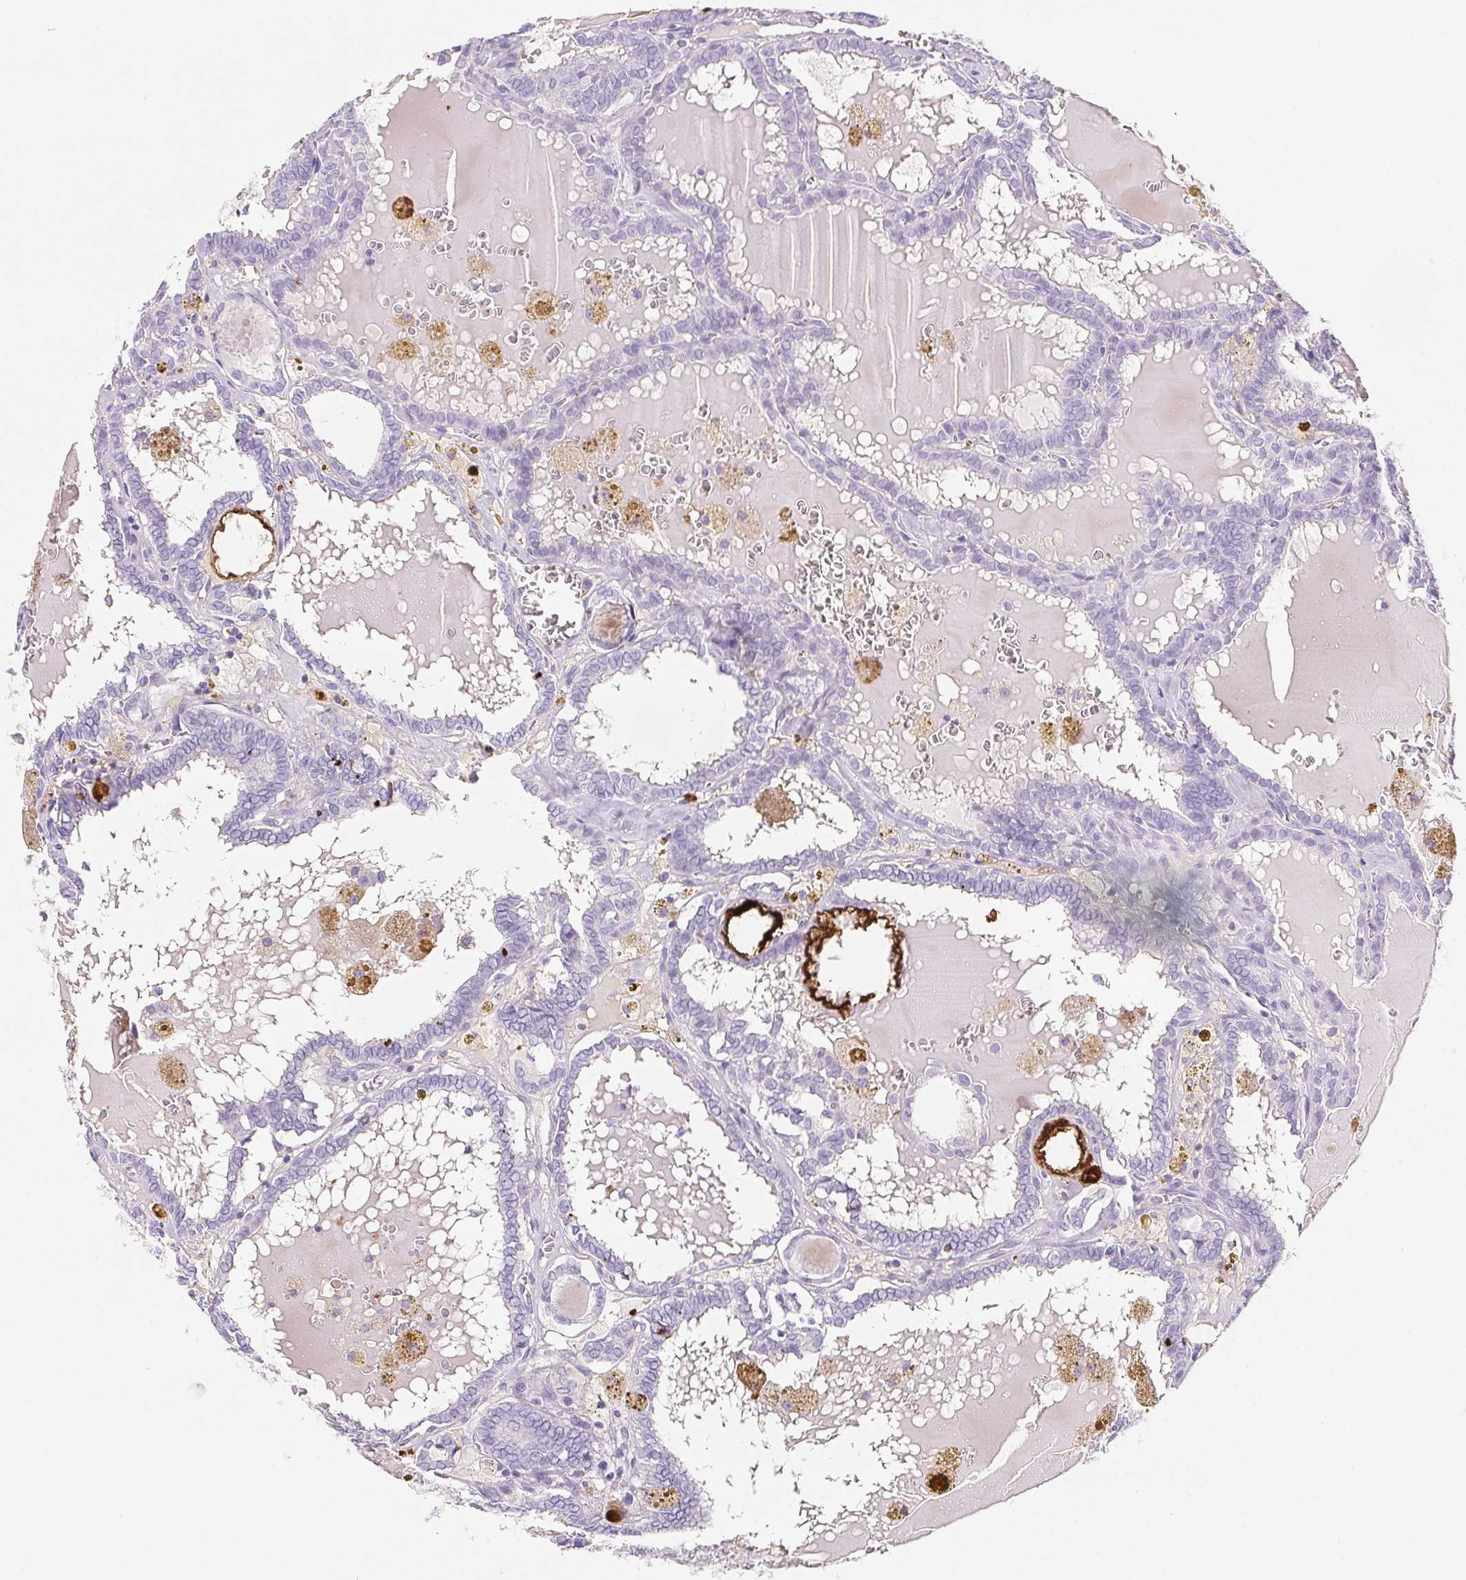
{"staining": {"intensity": "negative", "quantity": "none", "location": "none"}, "tissue": "thyroid cancer", "cell_type": "Tumor cells", "image_type": "cancer", "snomed": [{"axis": "morphology", "description": "Papillary adenocarcinoma, NOS"}, {"axis": "topography", "description": "Thyroid gland"}], "caption": "Immunohistochemistry histopathology image of neoplastic tissue: papillary adenocarcinoma (thyroid) stained with DAB demonstrates no significant protein positivity in tumor cells.", "gene": "VTN", "patient": {"sex": "female", "age": 39}}